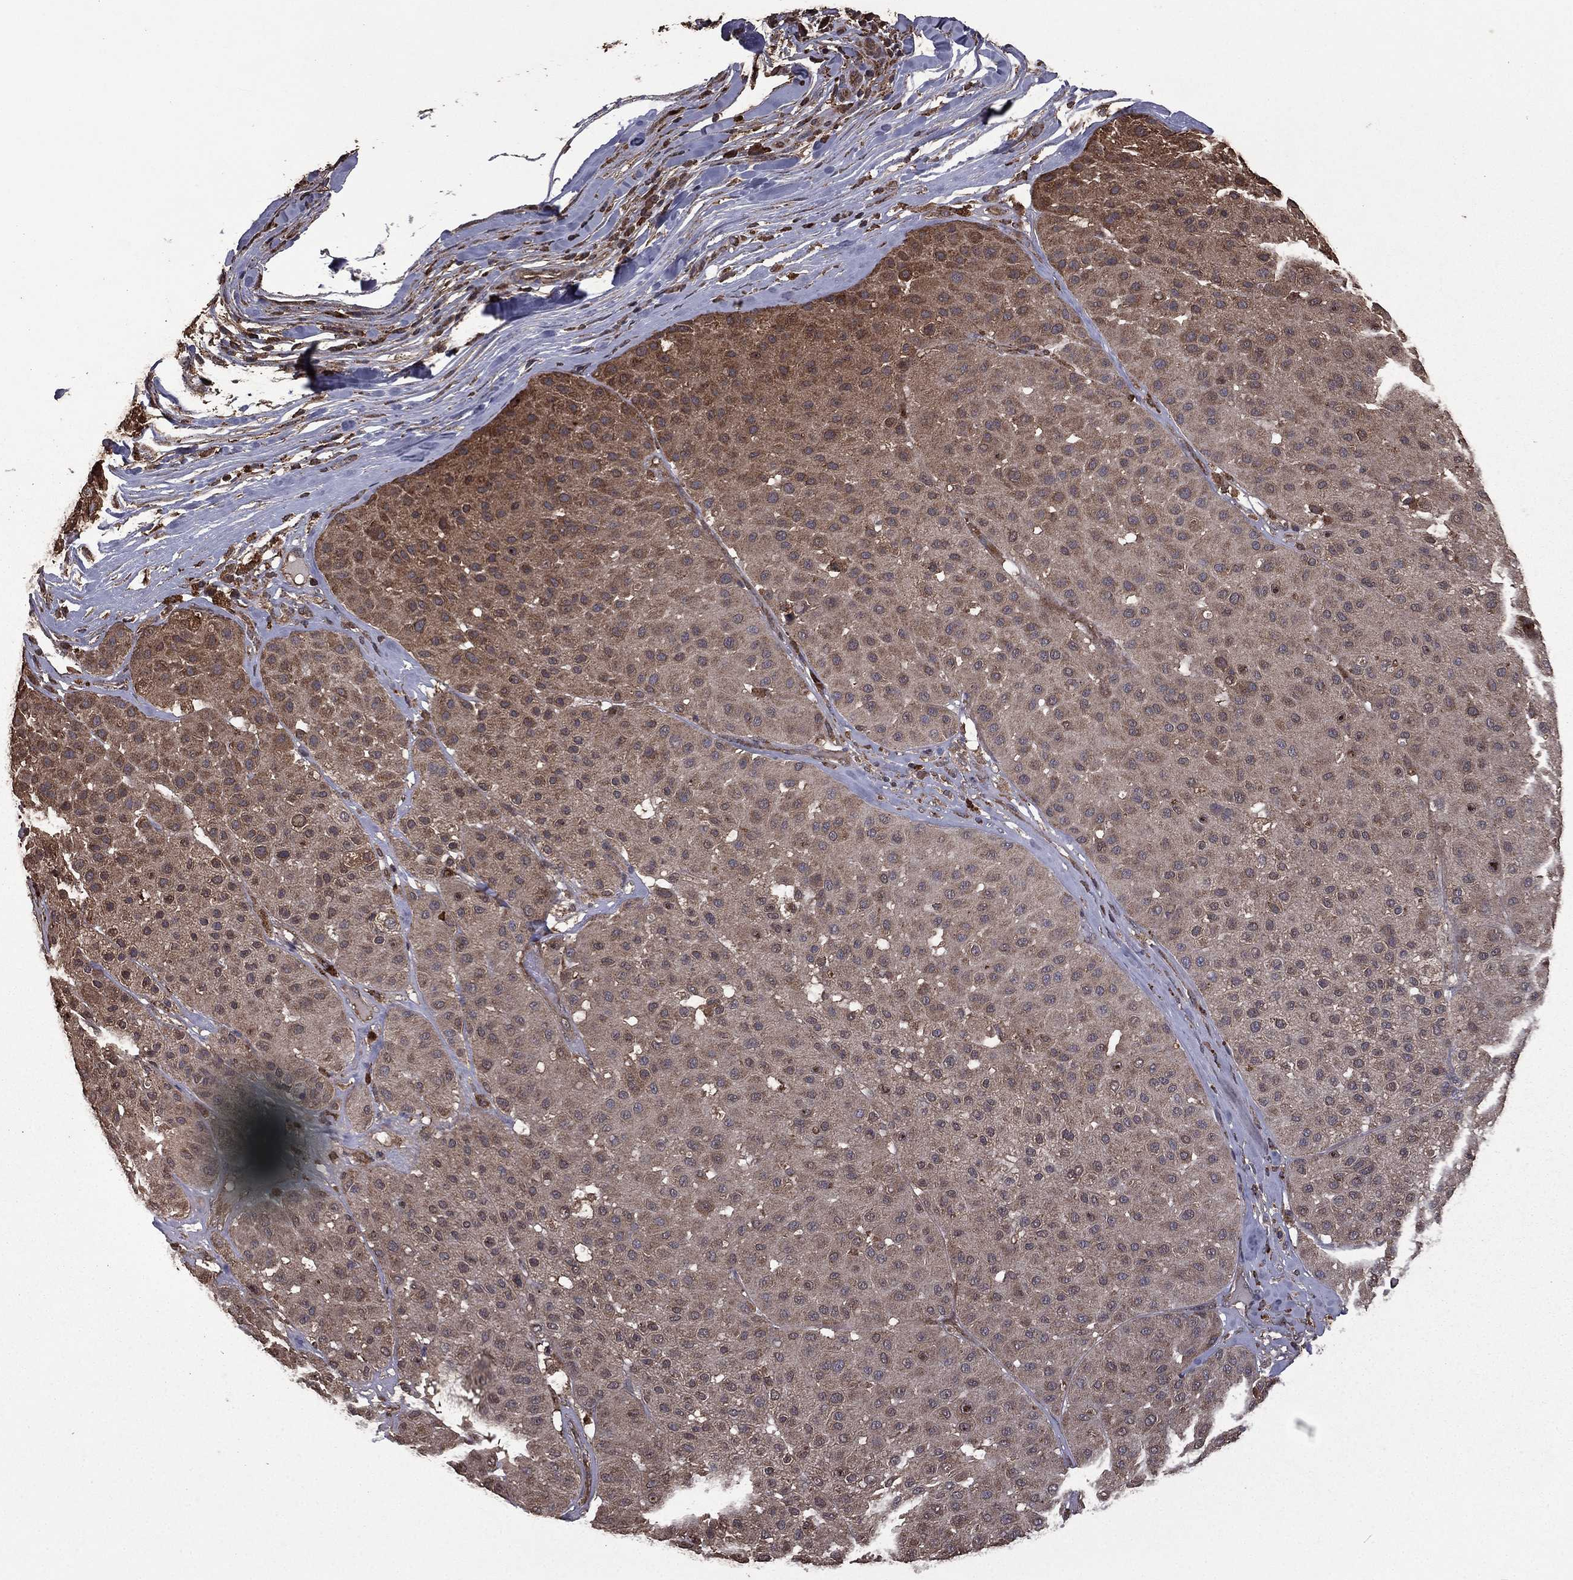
{"staining": {"intensity": "weak", "quantity": "25%-75%", "location": "cytoplasmic/membranous"}, "tissue": "melanoma", "cell_type": "Tumor cells", "image_type": "cancer", "snomed": [{"axis": "morphology", "description": "Malignant melanoma, Metastatic site"}, {"axis": "topography", "description": "Smooth muscle"}], "caption": "An image of human melanoma stained for a protein displays weak cytoplasmic/membranous brown staining in tumor cells.", "gene": "BIRC6", "patient": {"sex": "male", "age": 41}}